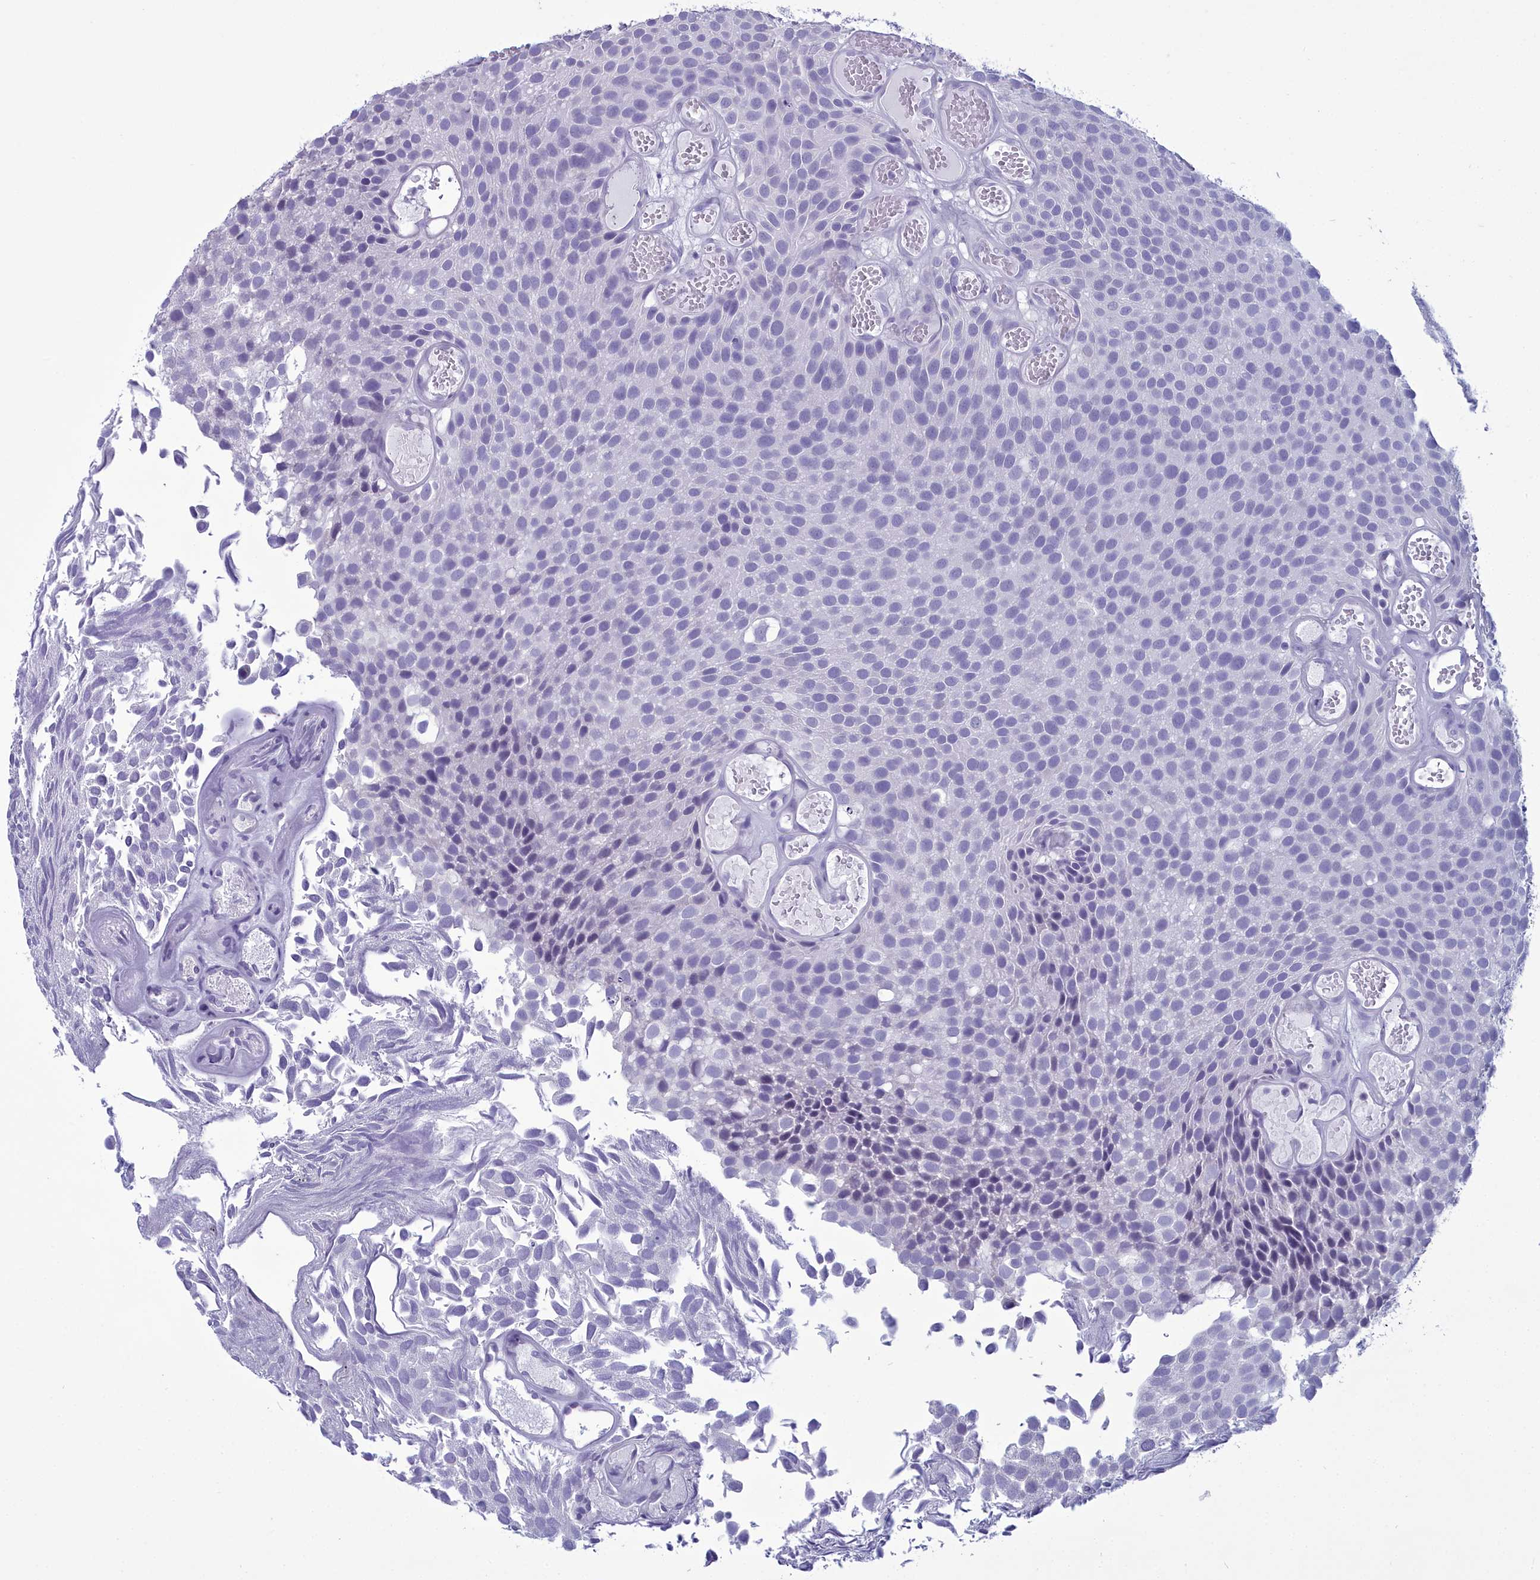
{"staining": {"intensity": "negative", "quantity": "none", "location": "none"}, "tissue": "urothelial cancer", "cell_type": "Tumor cells", "image_type": "cancer", "snomed": [{"axis": "morphology", "description": "Urothelial carcinoma, Low grade"}, {"axis": "topography", "description": "Urinary bladder"}], "caption": "Human low-grade urothelial carcinoma stained for a protein using IHC exhibits no expression in tumor cells.", "gene": "MAP6", "patient": {"sex": "male", "age": 89}}